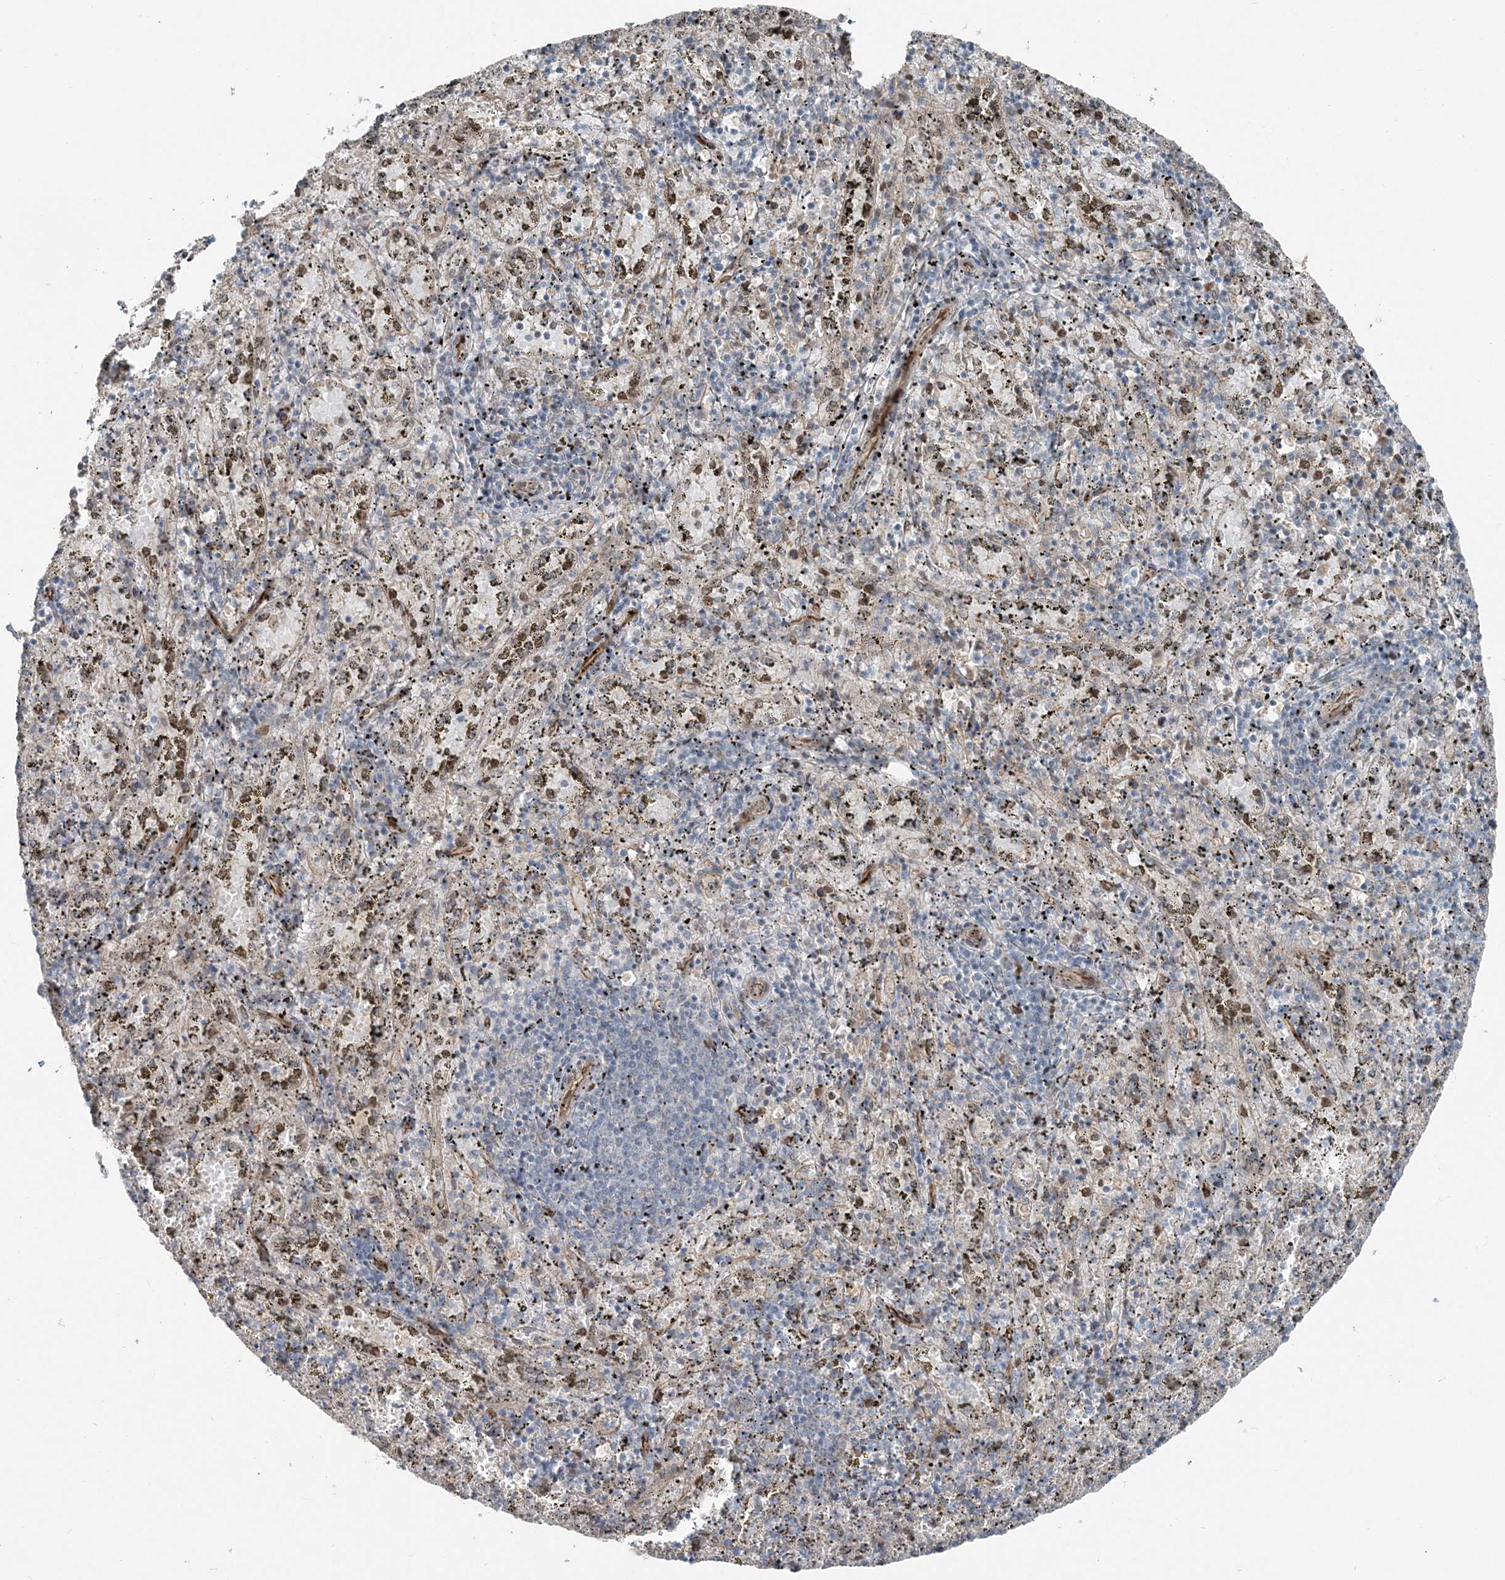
{"staining": {"intensity": "moderate", "quantity": "<25%", "location": "cytoplasmic/membranous"}, "tissue": "spleen", "cell_type": "Cells in red pulp", "image_type": "normal", "snomed": [{"axis": "morphology", "description": "Normal tissue, NOS"}, {"axis": "topography", "description": "Spleen"}], "caption": "Immunohistochemical staining of benign human spleen displays moderate cytoplasmic/membranous protein positivity in approximately <25% of cells in red pulp.", "gene": "FBXL17", "patient": {"sex": "male", "age": 11}}